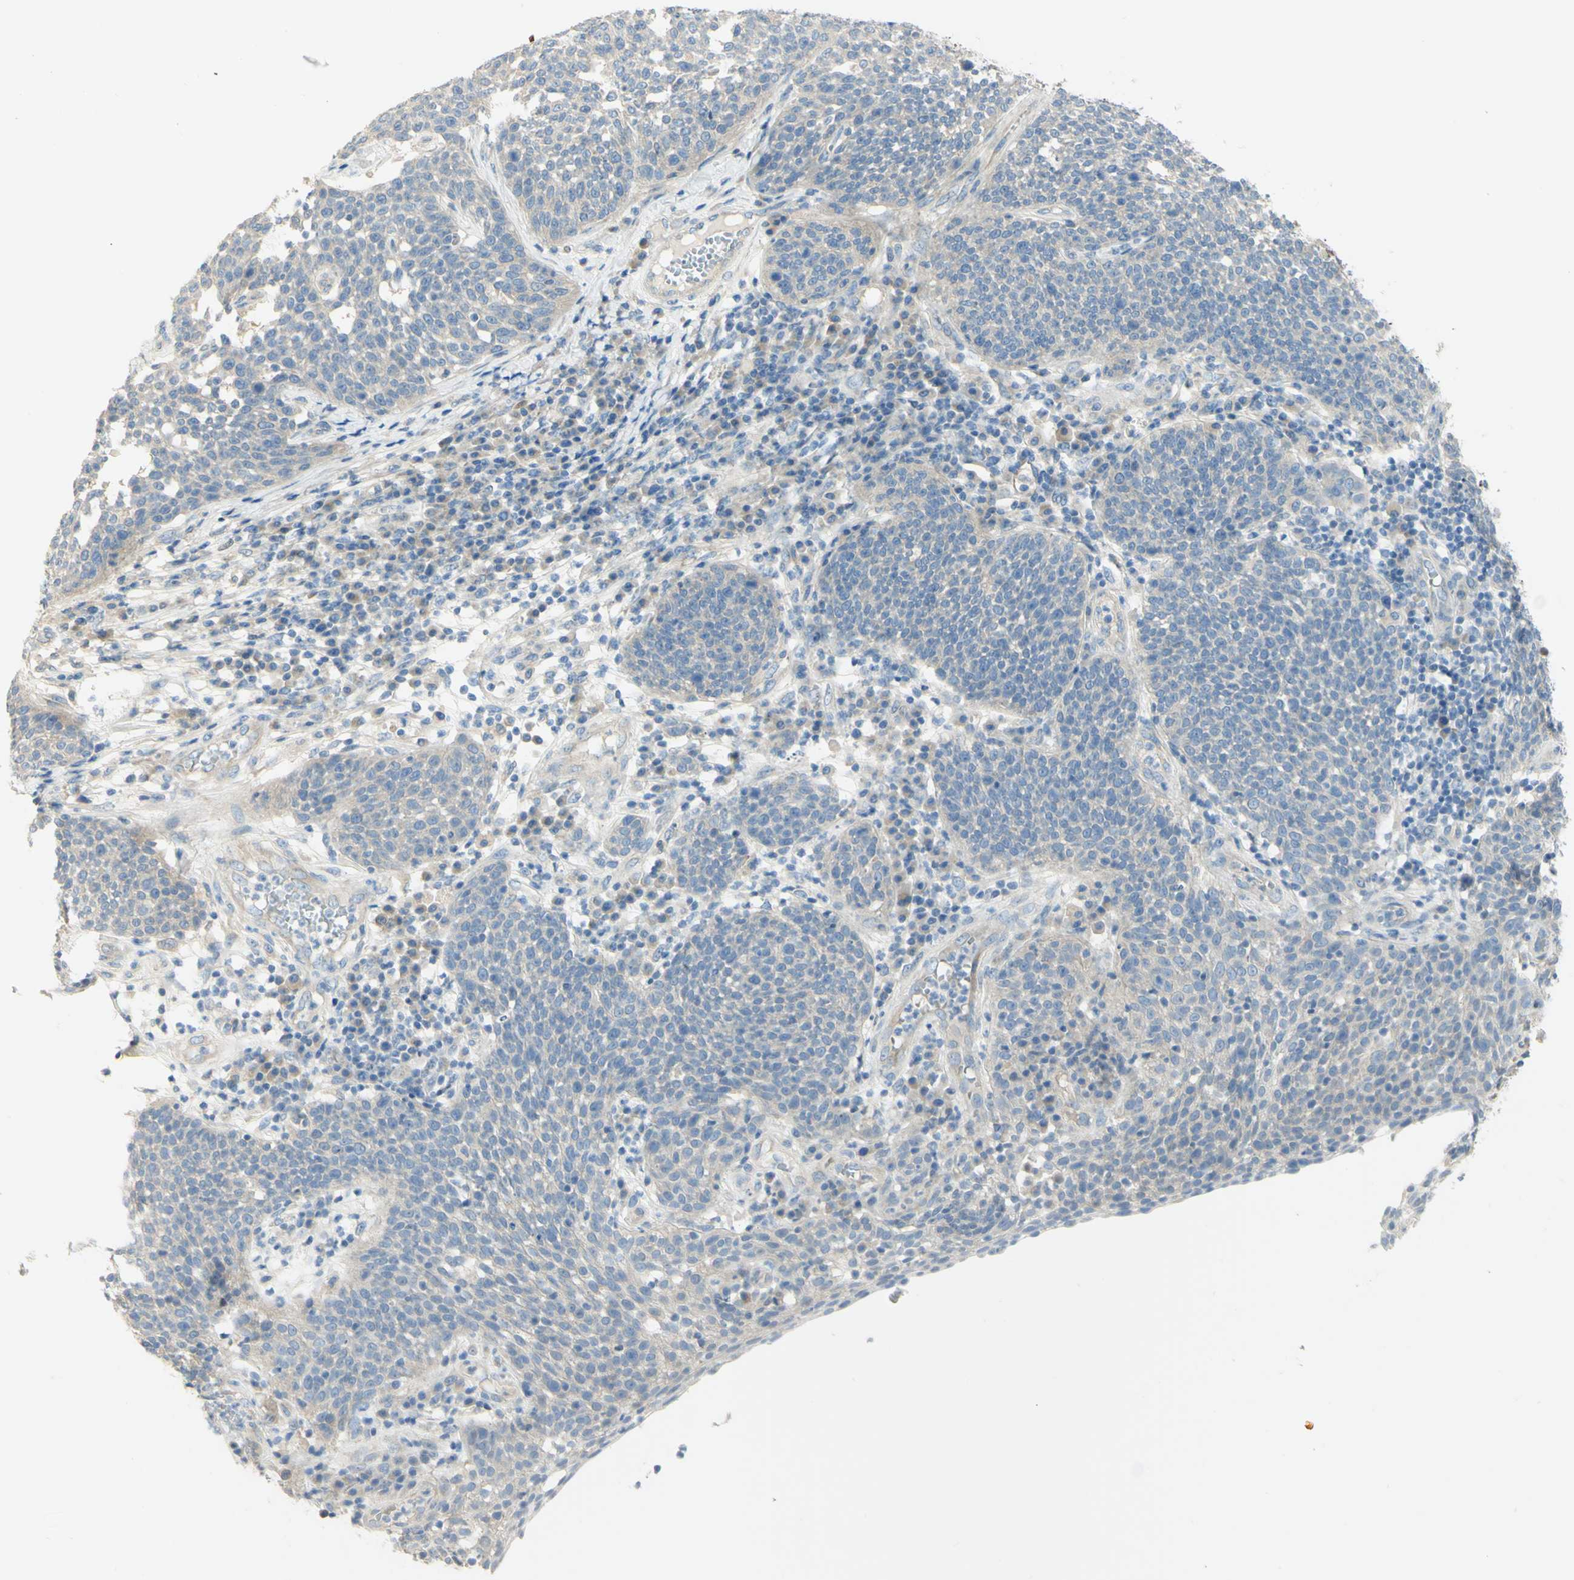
{"staining": {"intensity": "weak", "quantity": "25%-75%", "location": "cytoplasmic/membranous"}, "tissue": "cervical cancer", "cell_type": "Tumor cells", "image_type": "cancer", "snomed": [{"axis": "morphology", "description": "Squamous cell carcinoma, NOS"}, {"axis": "topography", "description": "Cervix"}], "caption": "The immunohistochemical stain shows weak cytoplasmic/membranous staining in tumor cells of cervical cancer tissue.", "gene": "GCNT3", "patient": {"sex": "female", "age": 34}}